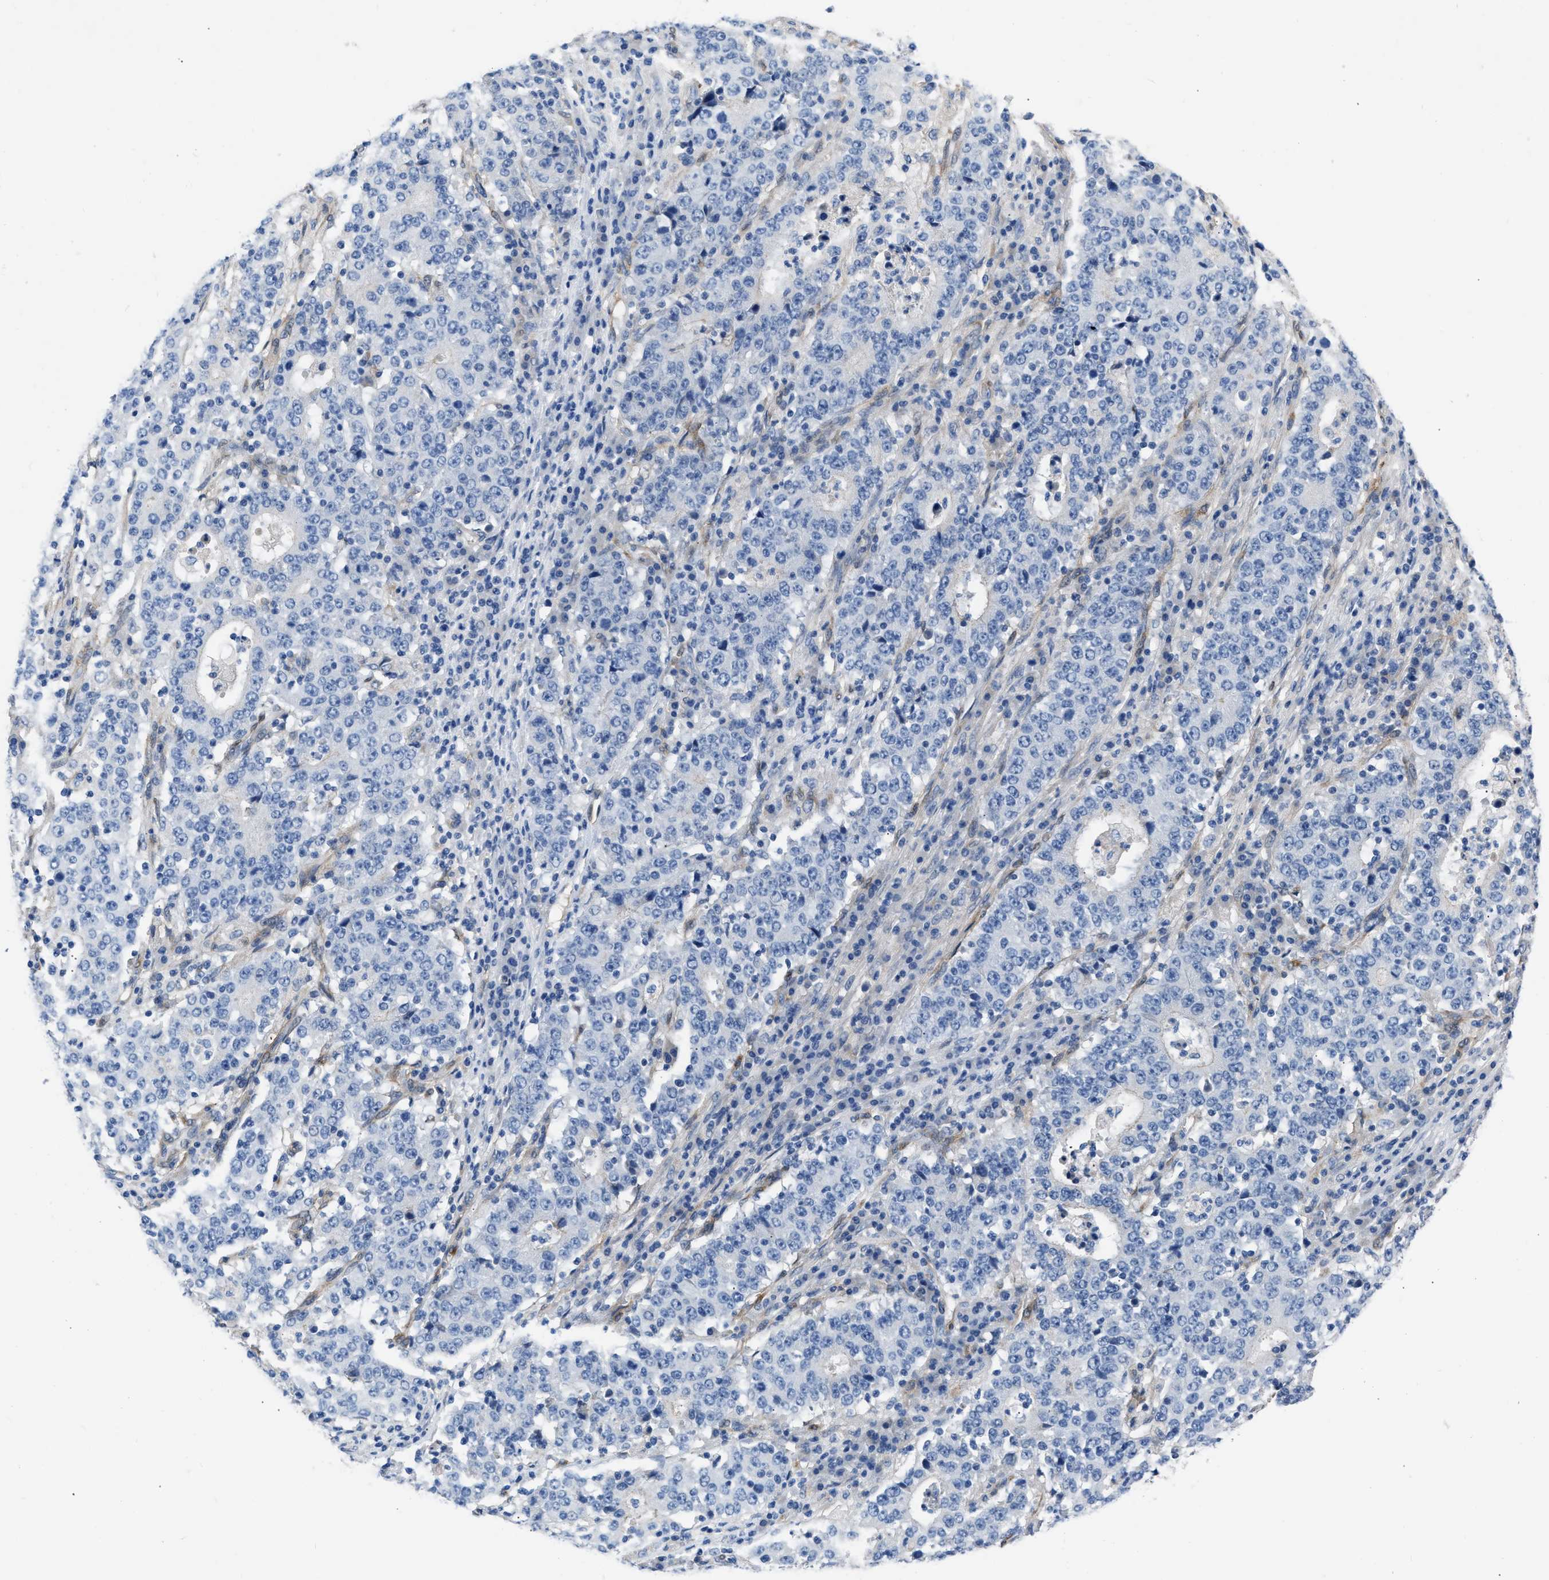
{"staining": {"intensity": "negative", "quantity": "none", "location": "none"}, "tissue": "stomach cancer", "cell_type": "Tumor cells", "image_type": "cancer", "snomed": [{"axis": "morphology", "description": "Adenocarcinoma, NOS"}, {"axis": "topography", "description": "Stomach"}], "caption": "The image exhibits no significant staining in tumor cells of stomach adenocarcinoma. (Immunohistochemistry (ihc), brightfield microscopy, high magnification).", "gene": "RBP1", "patient": {"sex": "male", "age": 59}}